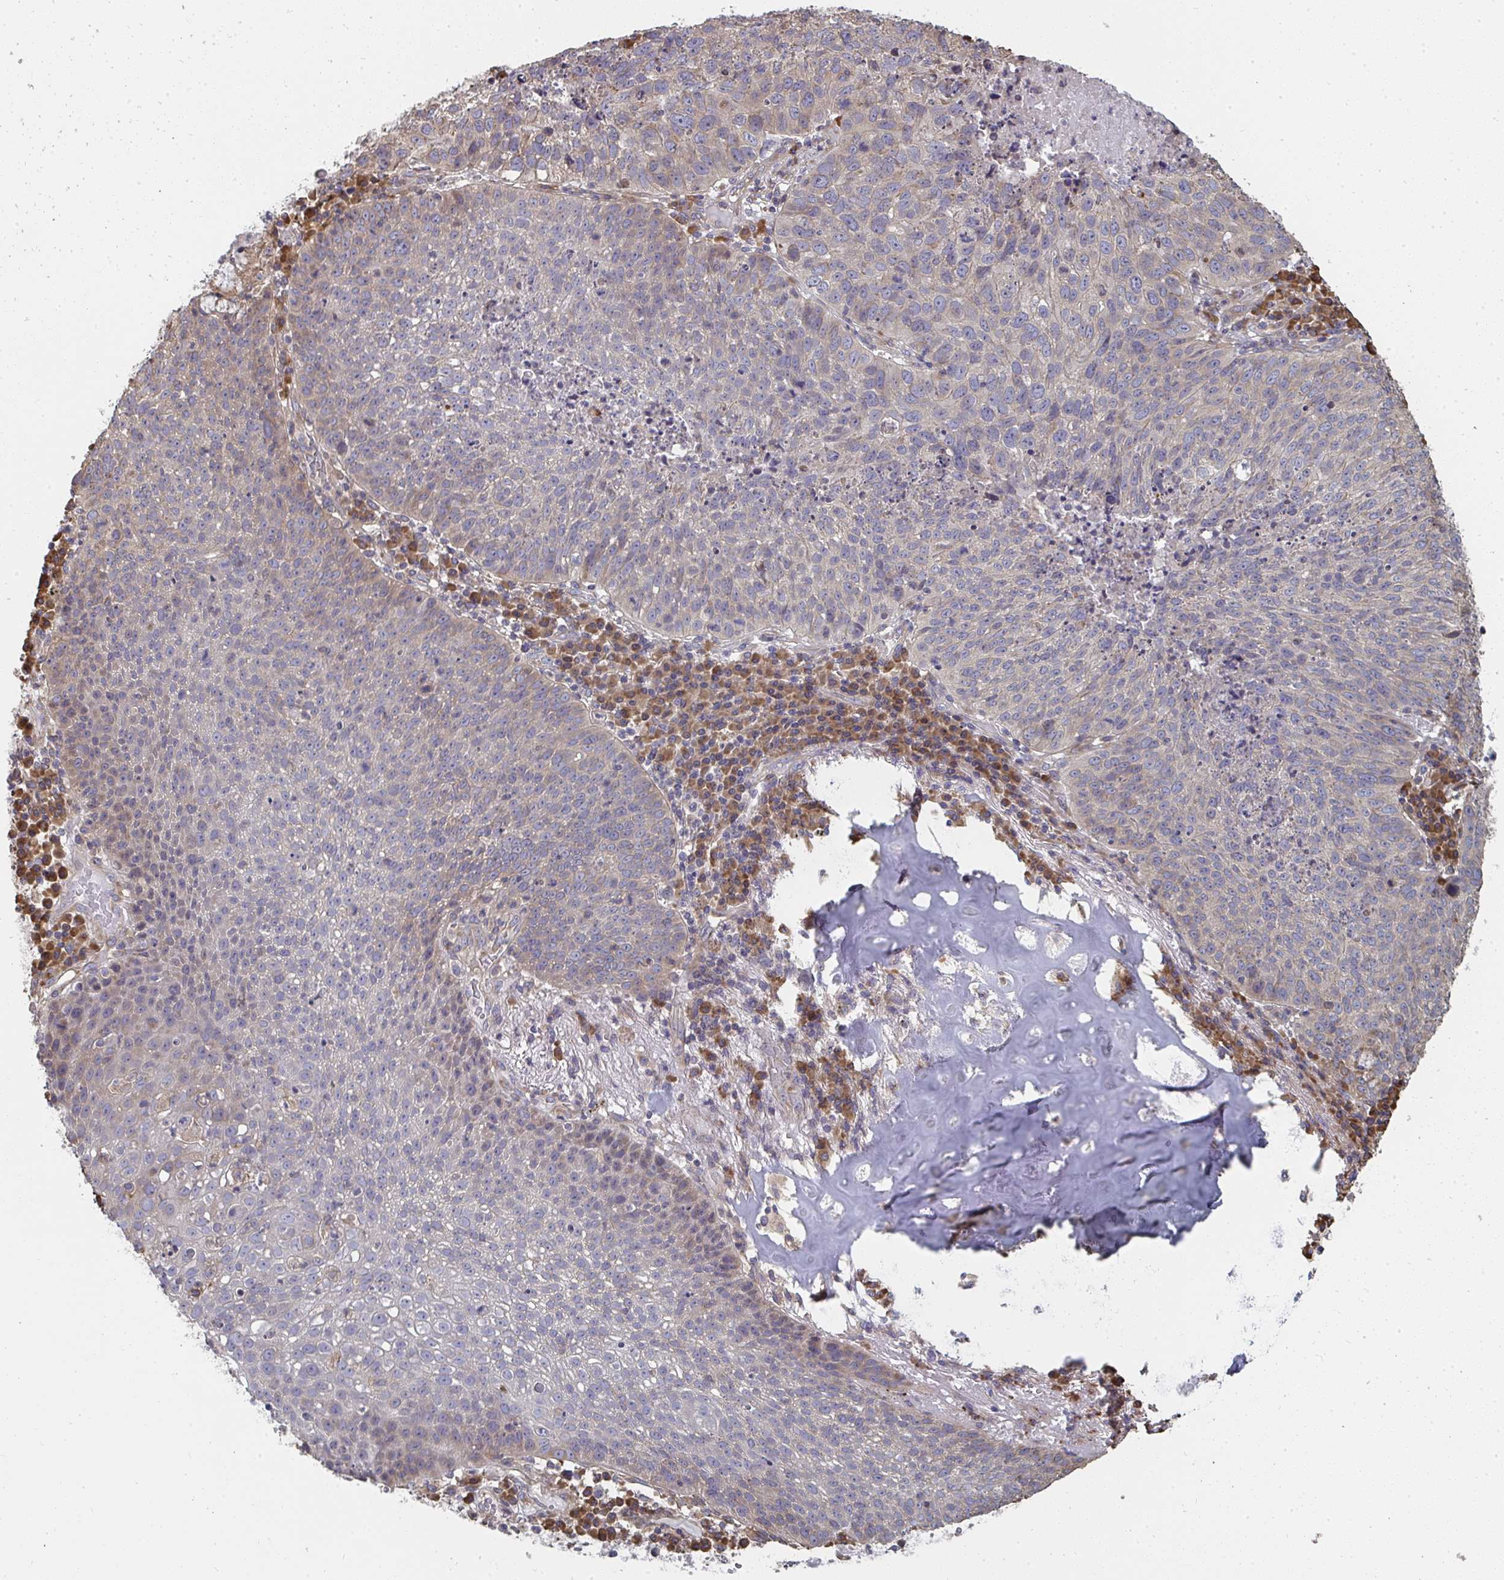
{"staining": {"intensity": "moderate", "quantity": "<25%", "location": "cytoplasmic/membranous"}, "tissue": "lung cancer", "cell_type": "Tumor cells", "image_type": "cancer", "snomed": [{"axis": "morphology", "description": "Squamous cell carcinoma, NOS"}, {"axis": "topography", "description": "Lung"}], "caption": "Approximately <25% of tumor cells in human squamous cell carcinoma (lung) show moderate cytoplasmic/membranous protein staining as visualized by brown immunohistochemical staining.", "gene": "ZFYVE28", "patient": {"sex": "male", "age": 63}}